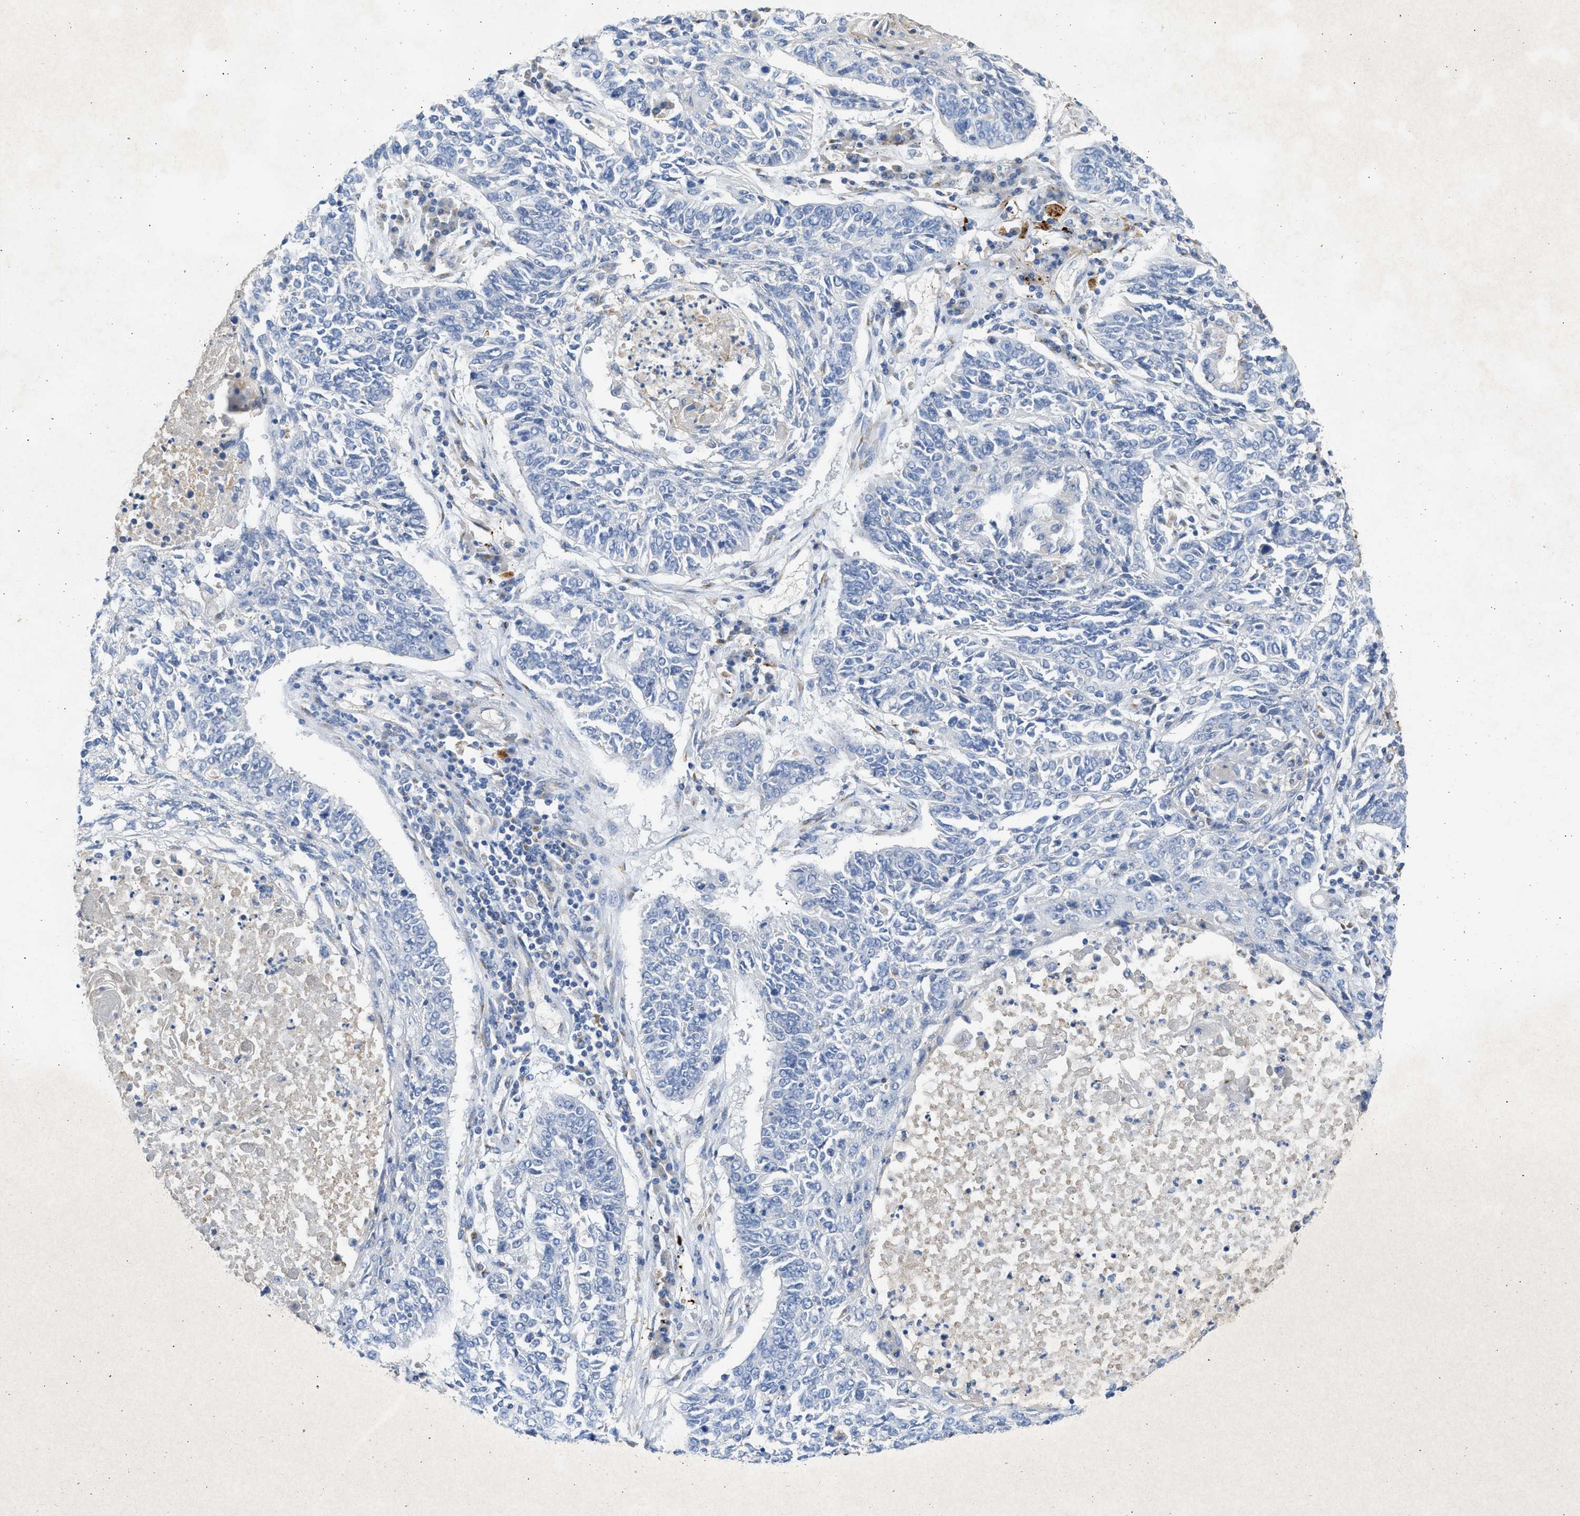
{"staining": {"intensity": "negative", "quantity": "none", "location": "none"}, "tissue": "lung cancer", "cell_type": "Tumor cells", "image_type": "cancer", "snomed": [{"axis": "morphology", "description": "Normal tissue, NOS"}, {"axis": "morphology", "description": "Squamous cell carcinoma, NOS"}, {"axis": "topography", "description": "Cartilage tissue"}, {"axis": "topography", "description": "Bronchus"}, {"axis": "topography", "description": "Lung"}], "caption": "Tumor cells are negative for brown protein staining in squamous cell carcinoma (lung). Brightfield microscopy of immunohistochemistry stained with DAB (brown) and hematoxylin (blue), captured at high magnification.", "gene": "IPO8", "patient": {"sex": "female", "age": 49}}